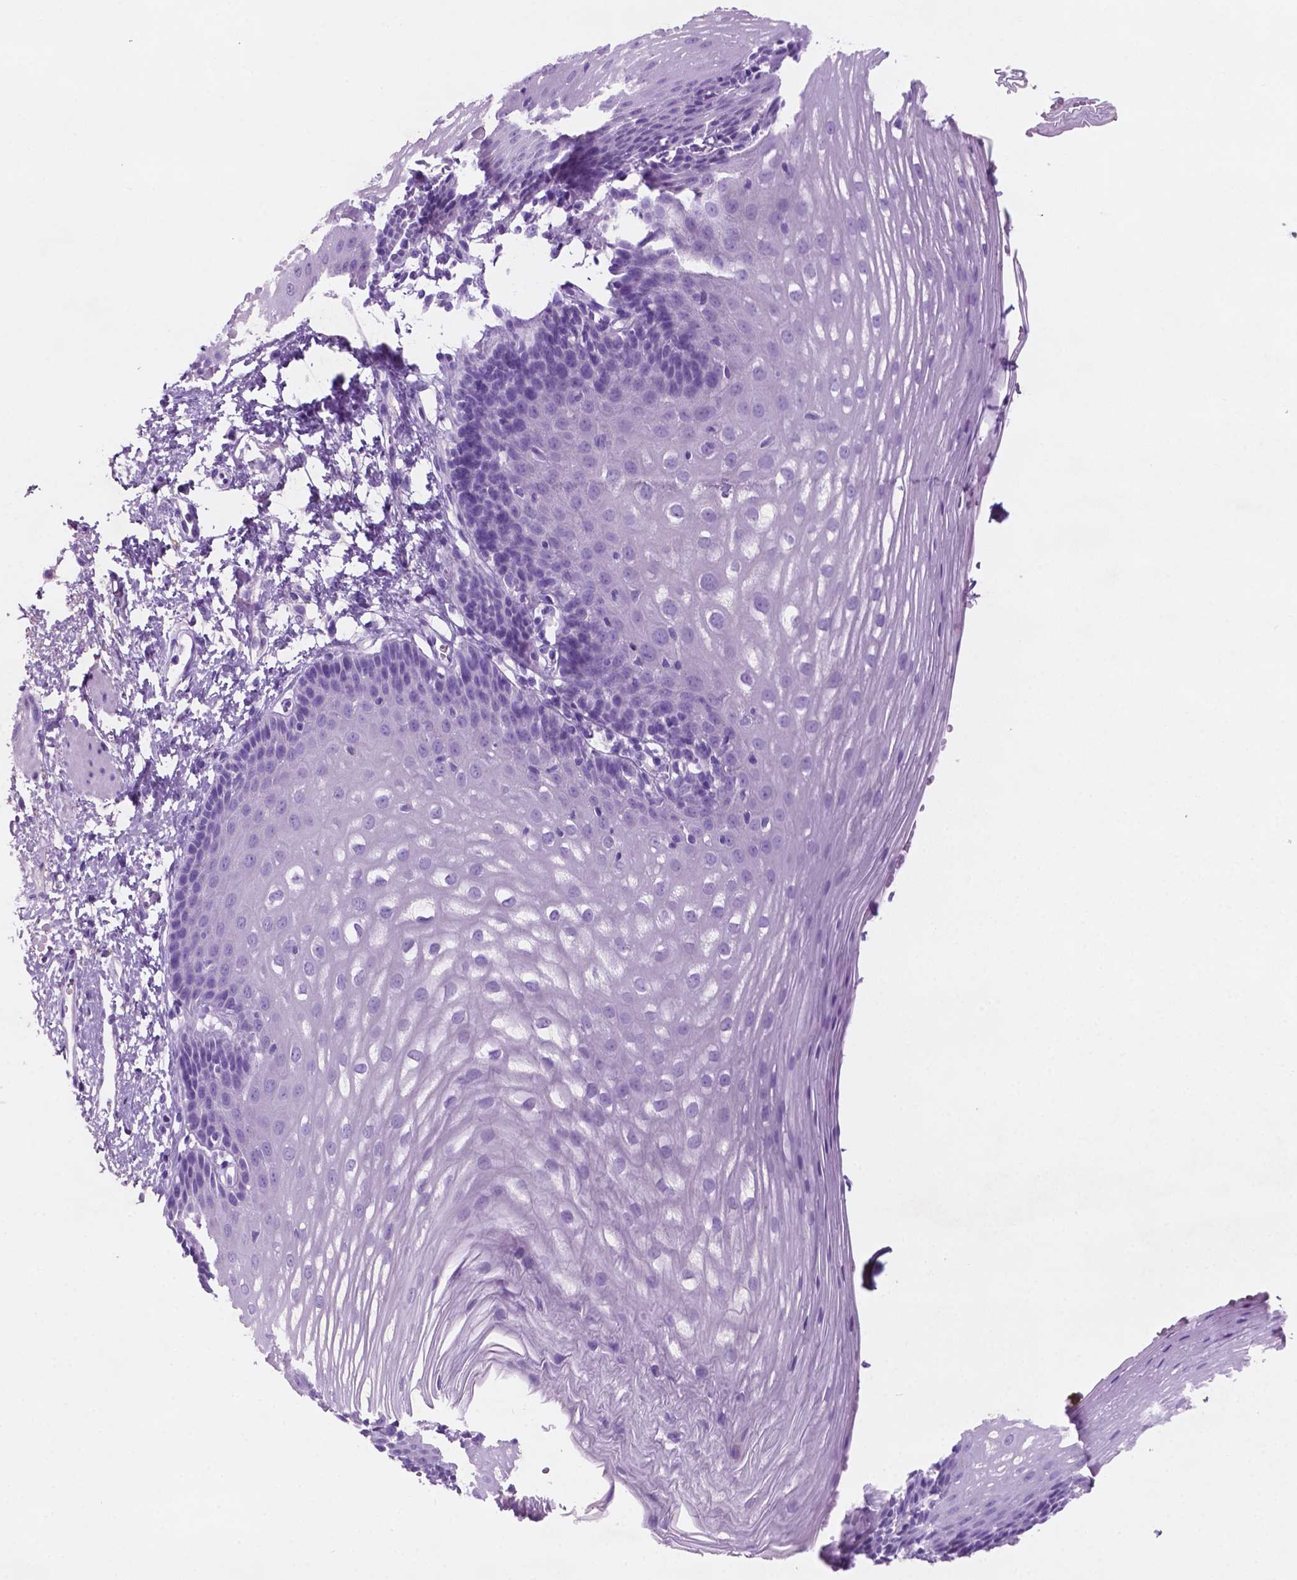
{"staining": {"intensity": "negative", "quantity": "none", "location": "none"}, "tissue": "esophagus", "cell_type": "Squamous epithelial cells", "image_type": "normal", "snomed": [{"axis": "morphology", "description": "Normal tissue, NOS"}, {"axis": "topography", "description": "Esophagus"}], "caption": "Squamous epithelial cells show no significant protein staining in benign esophagus. The staining was performed using DAB to visualize the protein expression in brown, while the nuclei were stained in blue with hematoxylin (Magnification: 20x).", "gene": "POU4F1", "patient": {"sex": "male", "age": 62}}